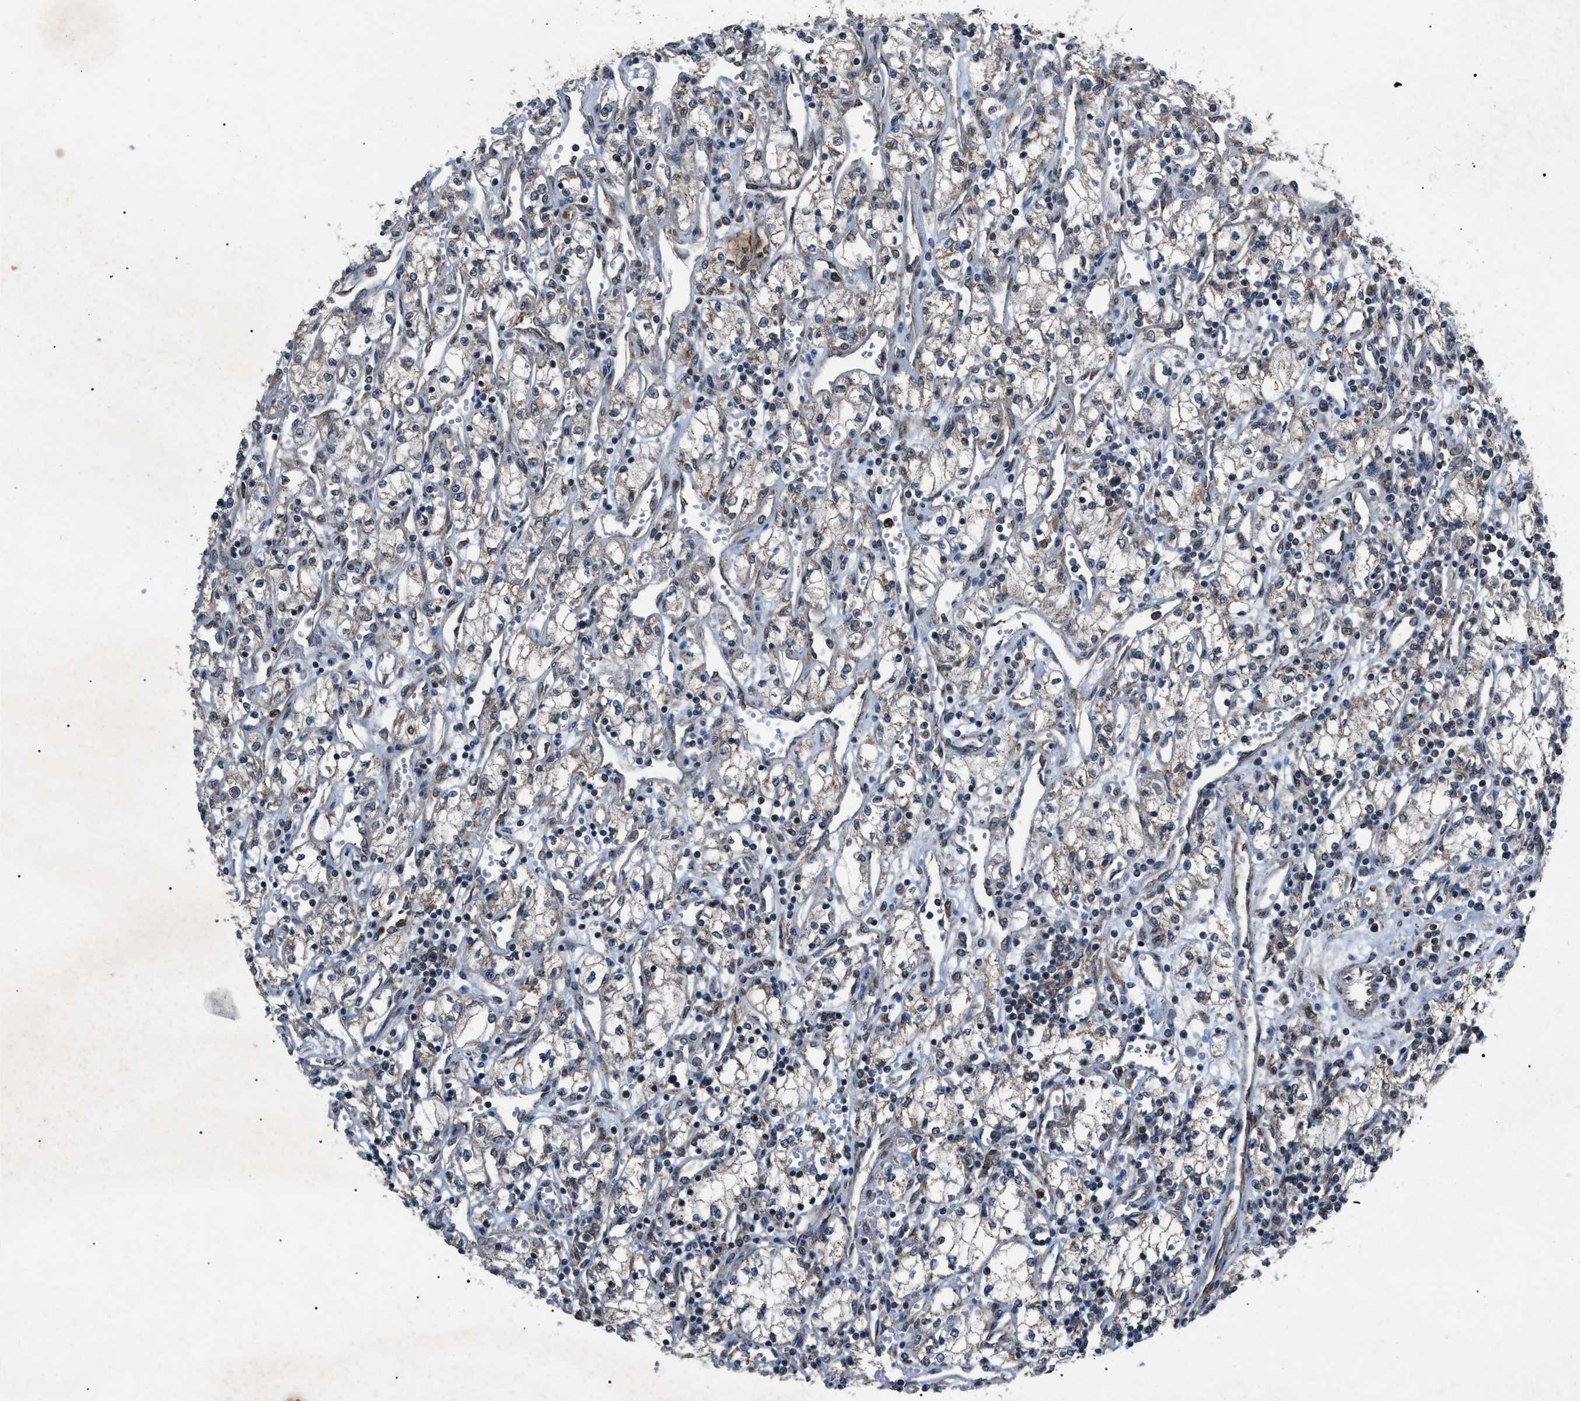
{"staining": {"intensity": "moderate", "quantity": "<25%", "location": "cytoplasmic/membranous"}, "tissue": "renal cancer", "cell_type": "Tumor cells", "image_type": "cancer", "snomed": [{"axis": "morphology", "description": "Adenocarcinoma, NOS"}, {"axis": "topography", "description": "Kidney"}], "caption": "Immunohistochemistry photomicrograph of neoplastic tissue: human renal cancer (adenocarcinoma) stained using immunohistochemistry (IHC) shows low levels of moderate protein expression localized specifically in the cytoplasmic/membranous of tumor cells, appearing as a cytoplasmic/membranous brown color.", "gene": "ZFAND2A", "patient": {"sex": "male", "age": 59}}